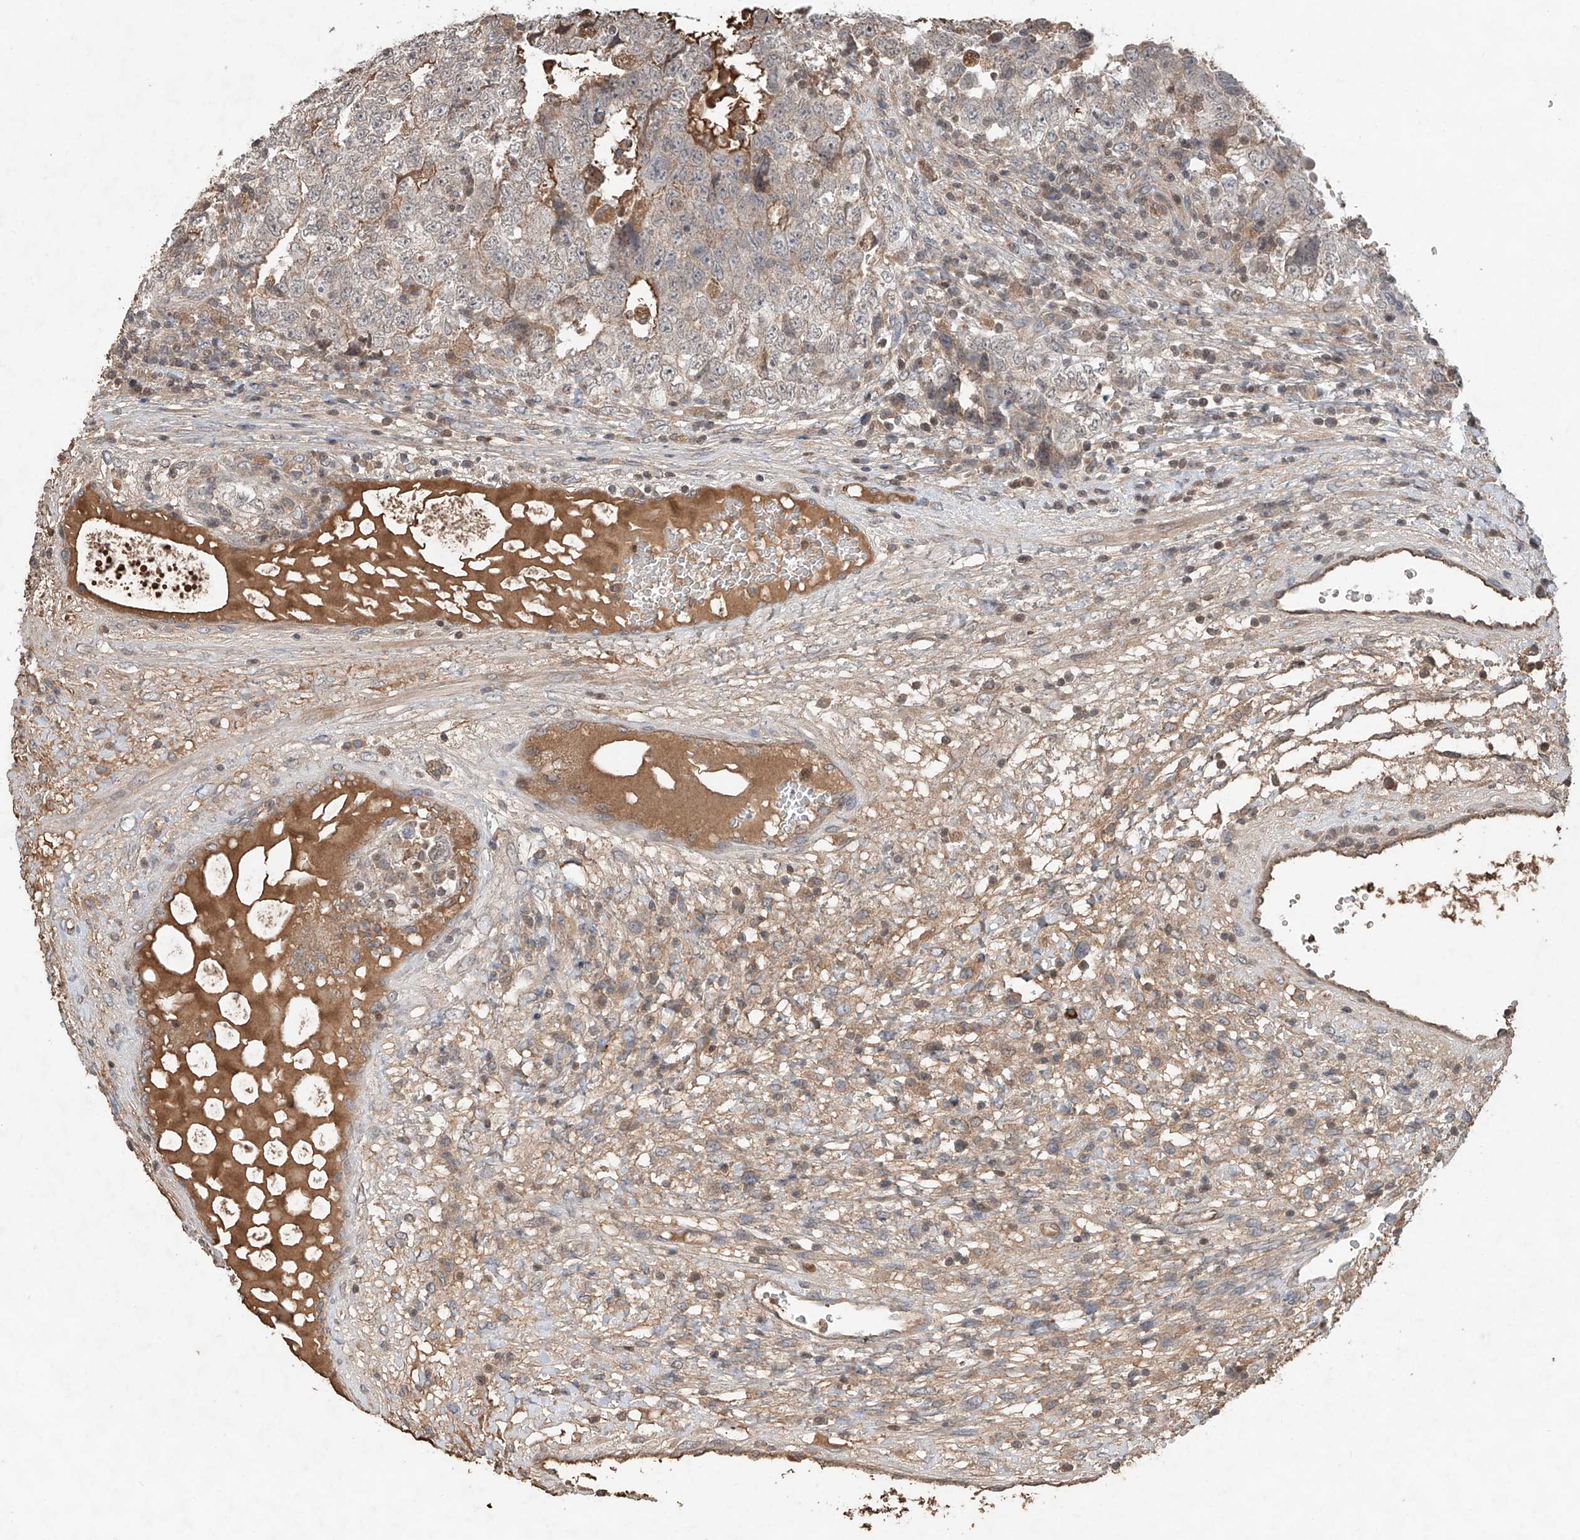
{"staining": {"intensity": "weak", "quantity": "<25%", "location": "cytoplasmic/membranous"}, "tissue": "testis cancer", "cell_type": "Tumor cells", "image_type": "cancer", "snomed": [{"axis": "morphology", "description": "Carcinoma, Embryonal, NOS"}, {"axis": "topography", "description": "Testis"}], "caption": "Tumor cells show no significant expression in testis cancer (embryonal carcinoma).", "gene": "ADAM23", "patient": {"sex": "male", "age": 37}}